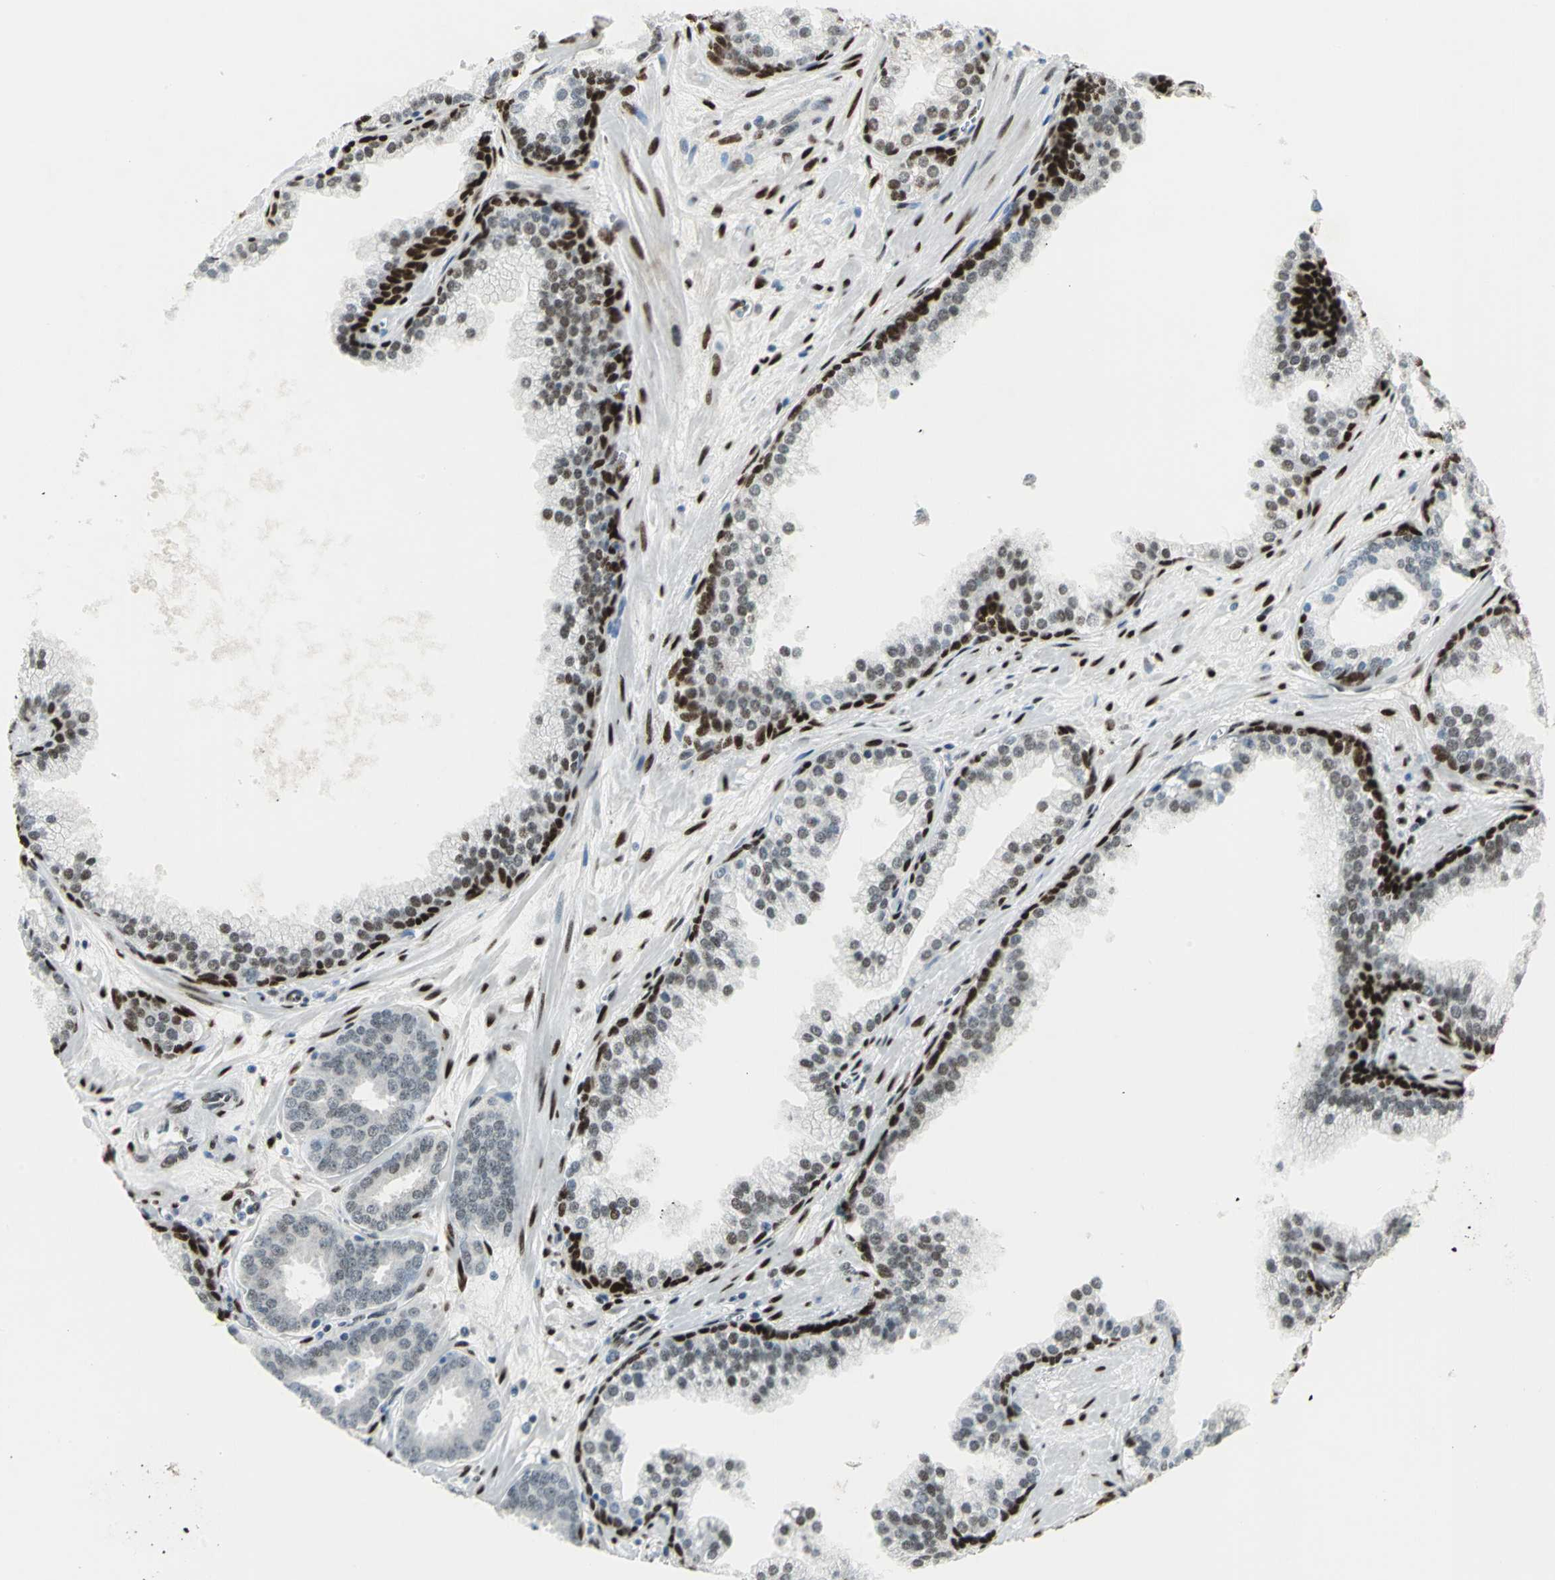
{"staining": {"intensity": "weak", "quantity": "<25%", "location": "nuclear"}, "tissue": "prostate cancer", "cell_type": "Tumor cells", "image_type": "cancer", "snomed": [{"axis": "morphology", "description": "Adenocarcinoma, Low grade"}, {"axis": "topography", "description": "Prostate"}], "caption": "Tumor cells are negative for protein expression in human prostate cancer.", "gene": "MEIS2", "patient": {"sex": "male", "age": 57}}